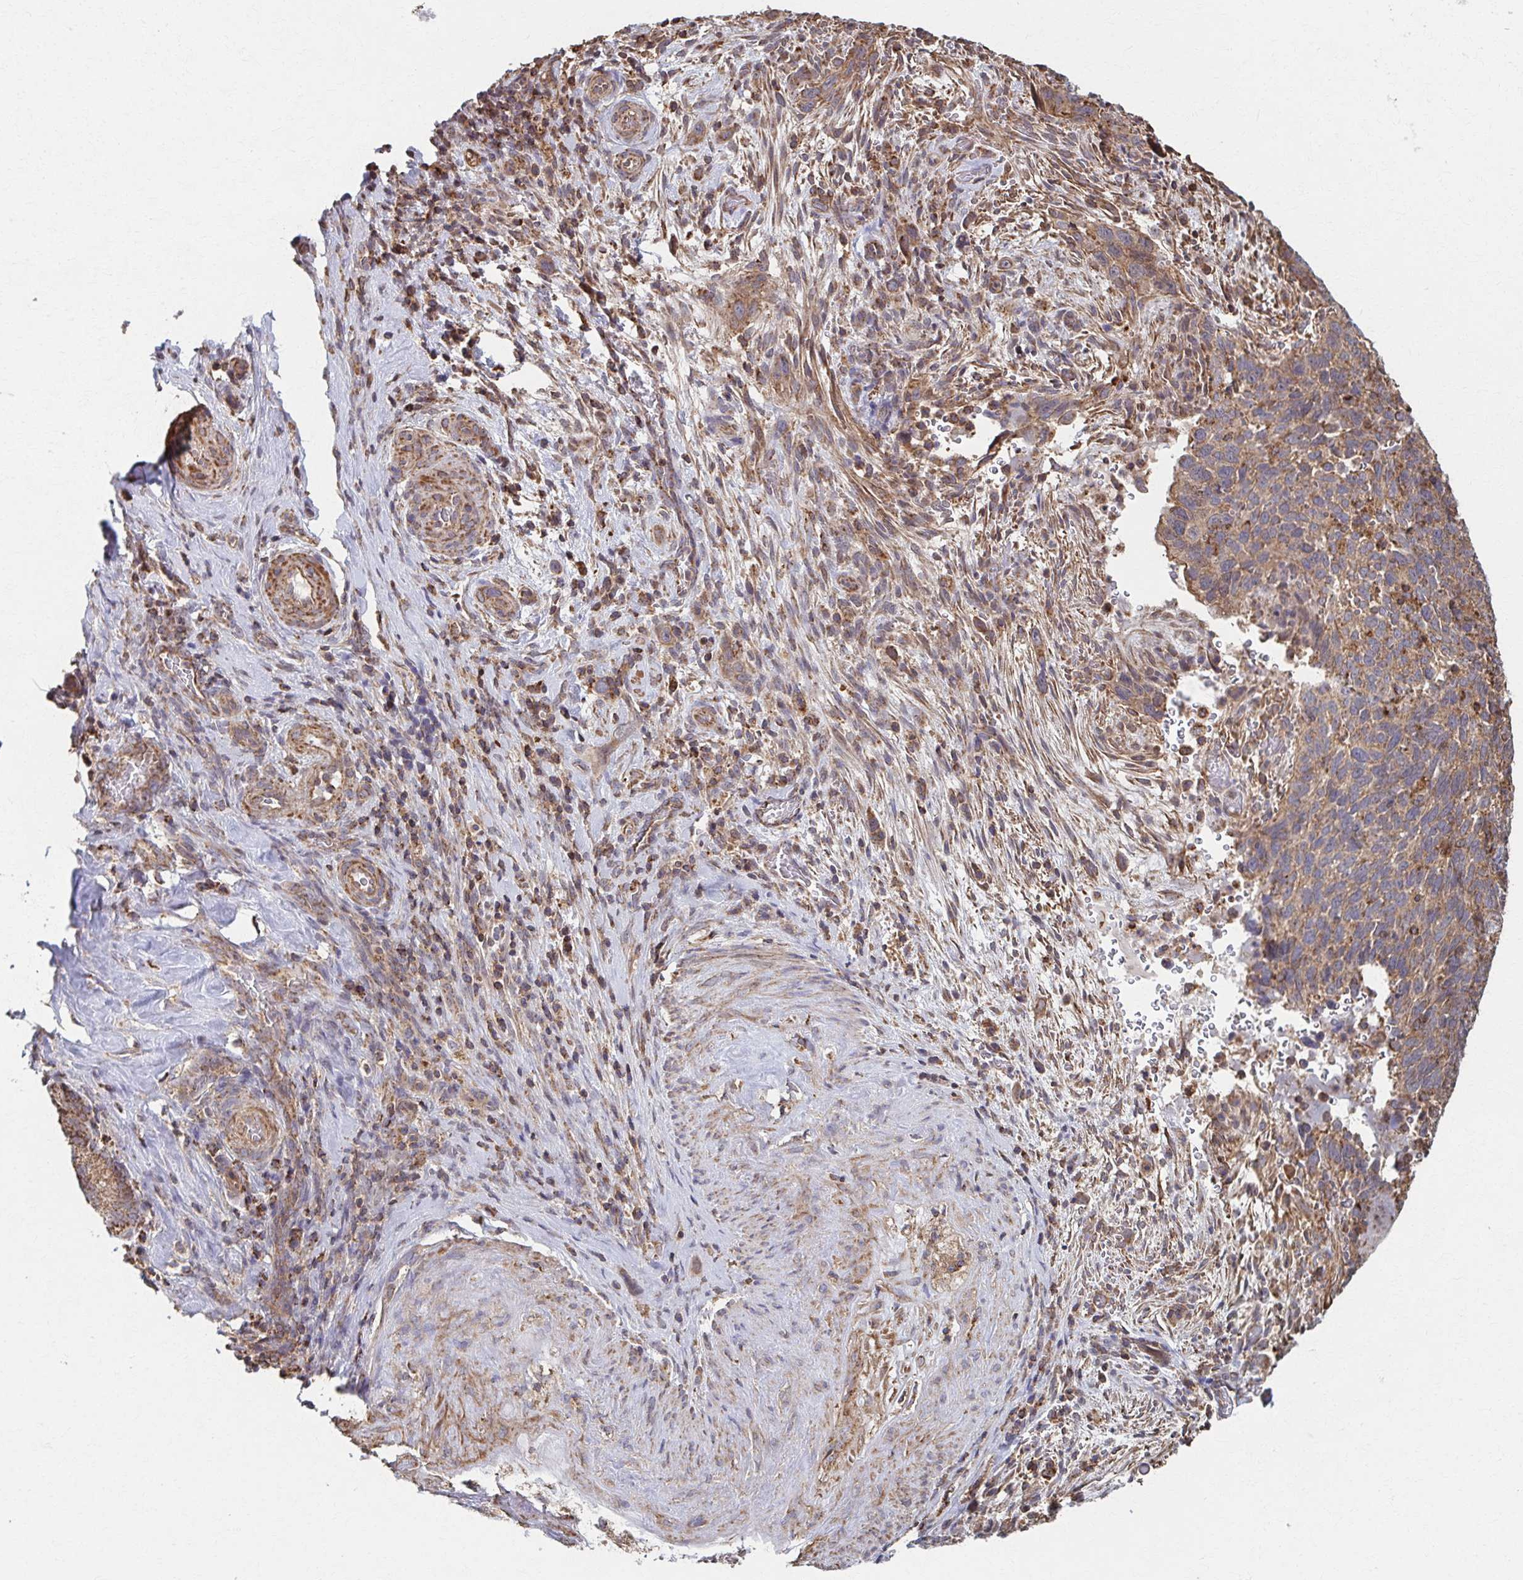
{"staining": {"intensity": "moderate", "quantity": ">75%", "location": "cytoplasmic/membranous"}, "tissue": "cervical cancer", "cell_type": "Tumor cells", "image_type": "cancer", "snomed": [{"axis": "morphology", "description": "Squamous cell carcinoma, NOS"}, {"axis": "topography", "description": "Cervix"}], "caption": "Squamous cell carcinoma (cervical) was stained to show a protein in brown. There is medium levels of moderate cytoplasmic/membranous expression in about >75% of tumor cells.", "gene": "KLHL34", "patient": {"sex": "female", "age": 51}}